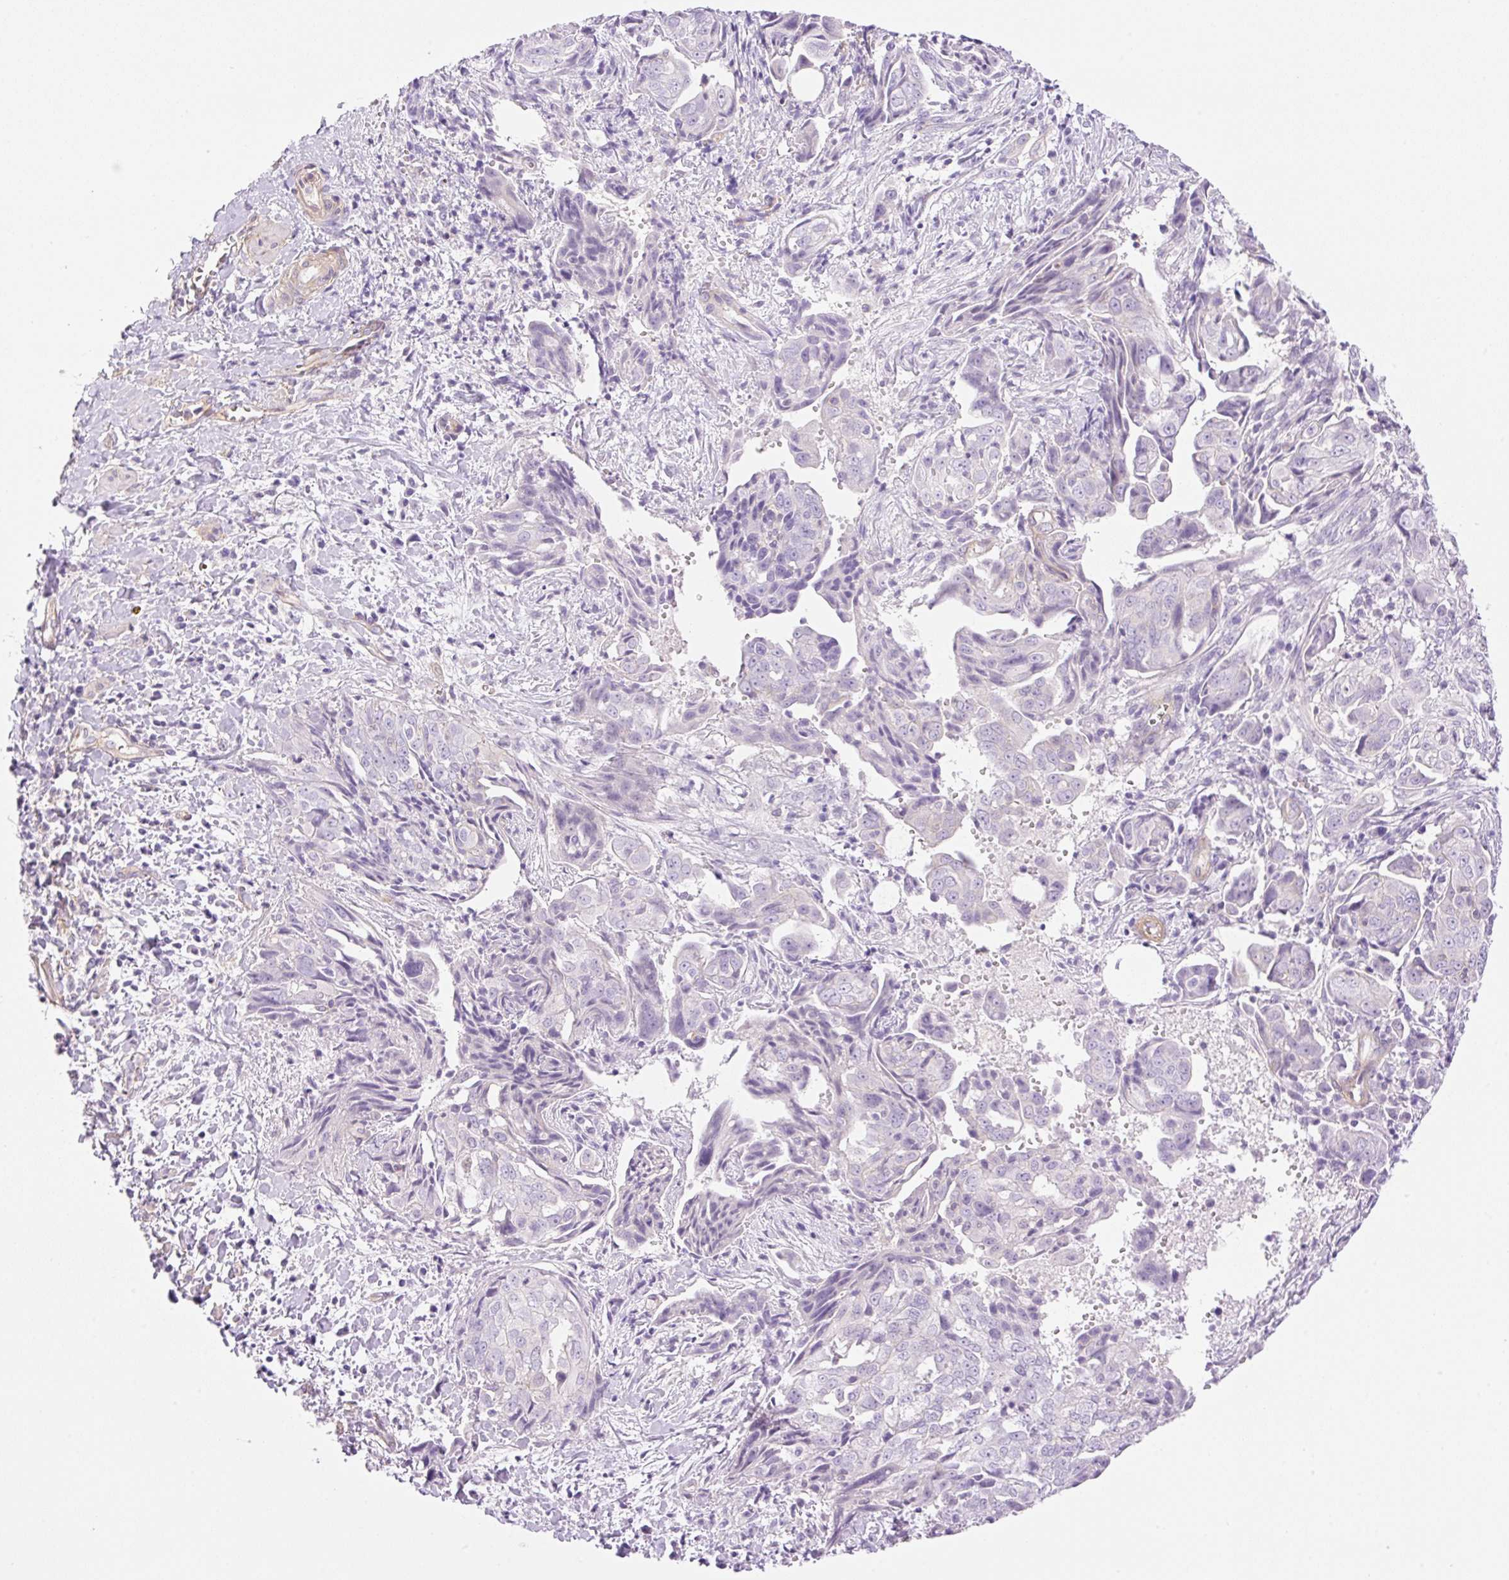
{"staining": {"intensity": "negative", "quantity": "none", "location": "none"}, "tissue": "ovarian cancer", "cell_type": "Tumor cells", "image_type": "cancer", "snomed": [{"axis": "morphology", "description": "Carcinoma, endometroid"}, {"axis": "topography", "description": "Ovary"}], "caption": "Immunohistochemistry (IHC) histopathology image of neoplastic tissue: endometroid carcinoma (ovarian) stained with DAB exhibits no significant protein staining in tumor cells.", "gene": "EHD3", "patient": {"sex": "female", "age": 70}}